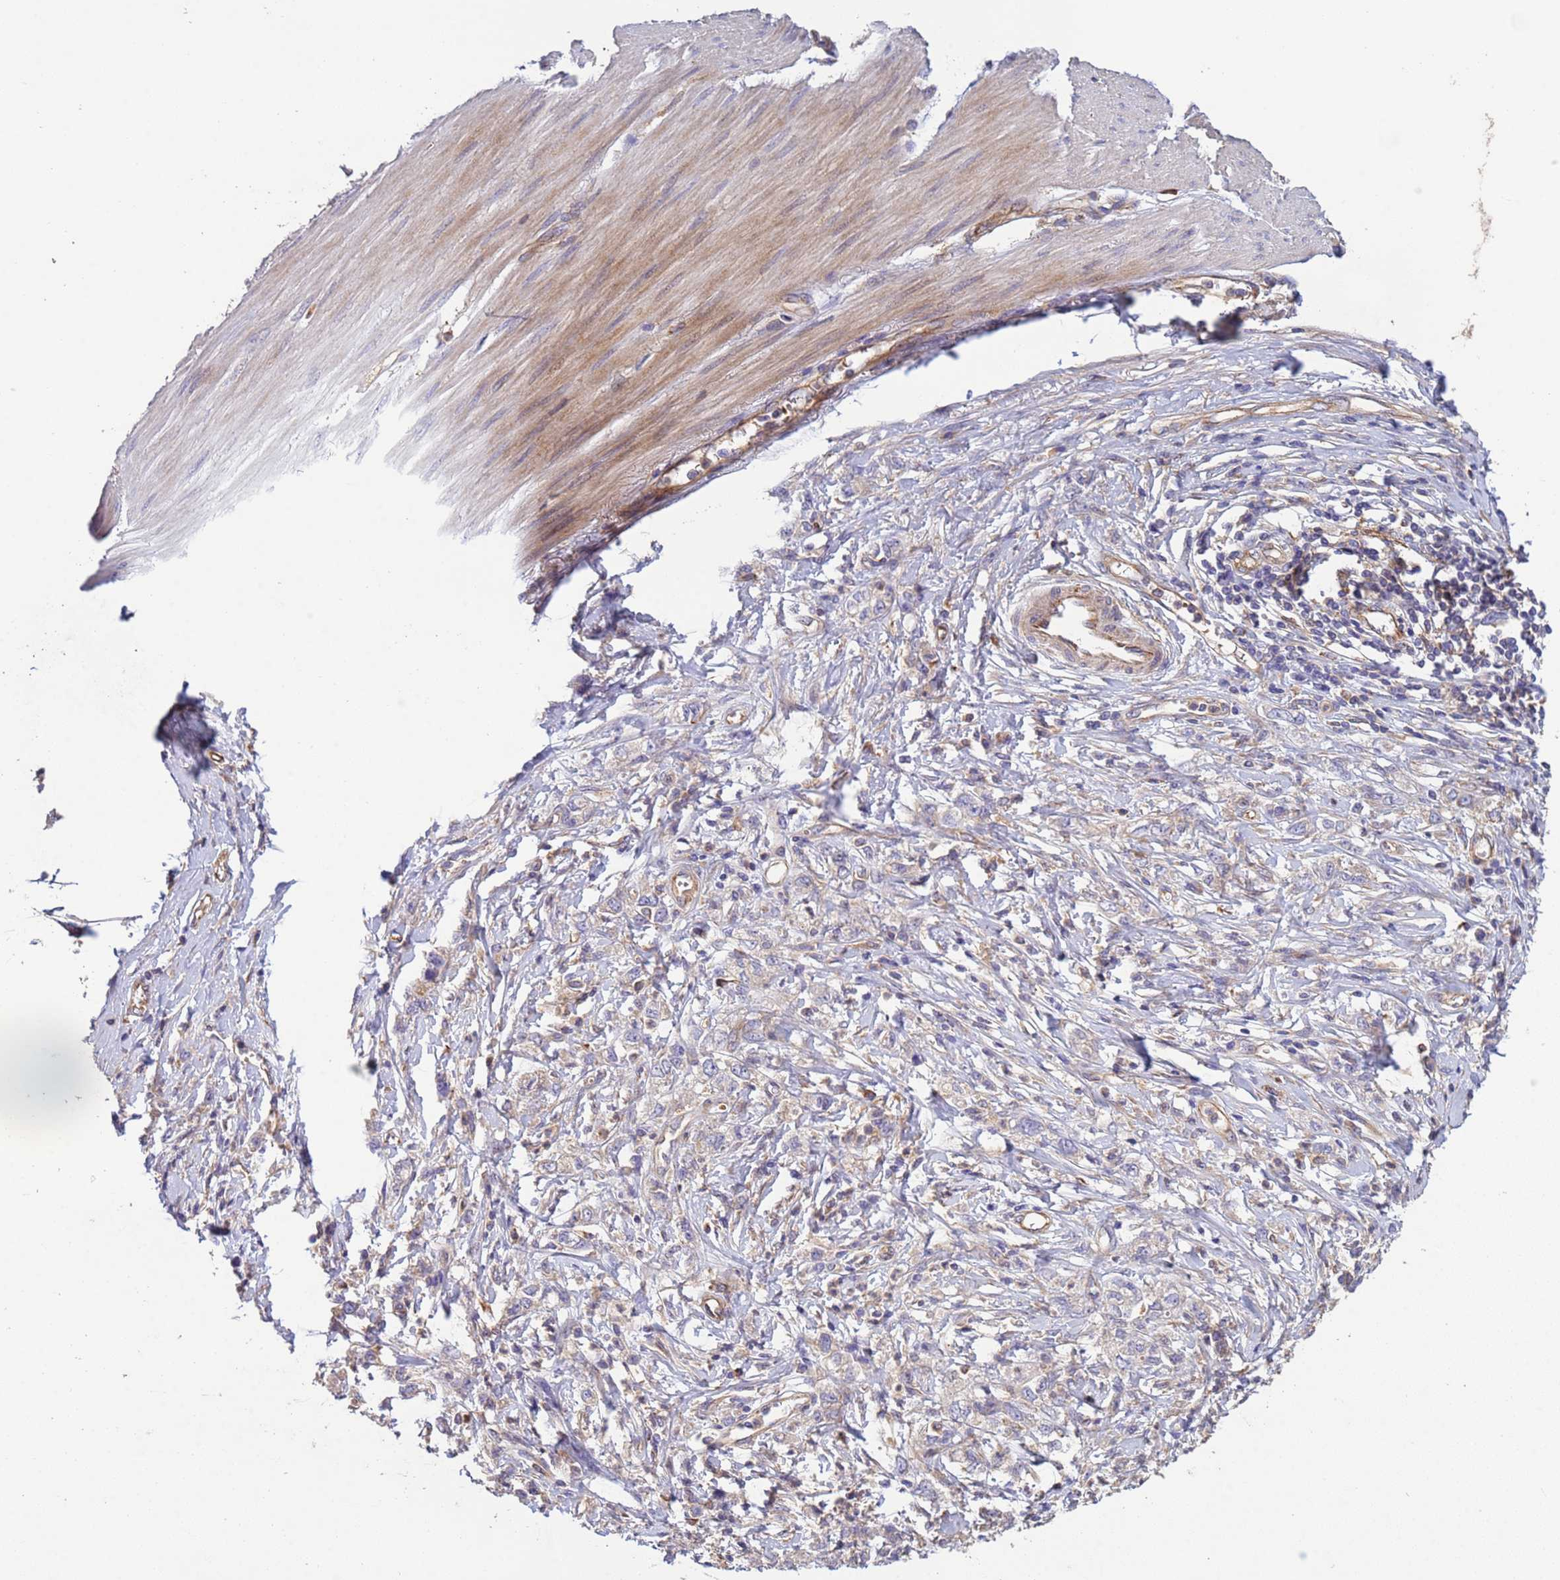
{"staining": {"intensity": "weak", "quantity": "<25%", "location": "cytoplasmic/membranous"}, "tissue": "stomach cancer", "cell_type": "Tumor cells", "image_type": "cancer", "snomed": [{"axis": "morphology", "description": "Adenocarcinoma, NOS"}, {"axis": "topography", "description": "Stomach"}], "caption": "IHC image of neoplastic tissue: human stomach adenocarcinoma stained with DAB (3,3'-diaminobenzidine) shows no significant protein positivity in tumor cells.", "gene": "RAB10", "patient": {"sex": "female", "age": 76}}